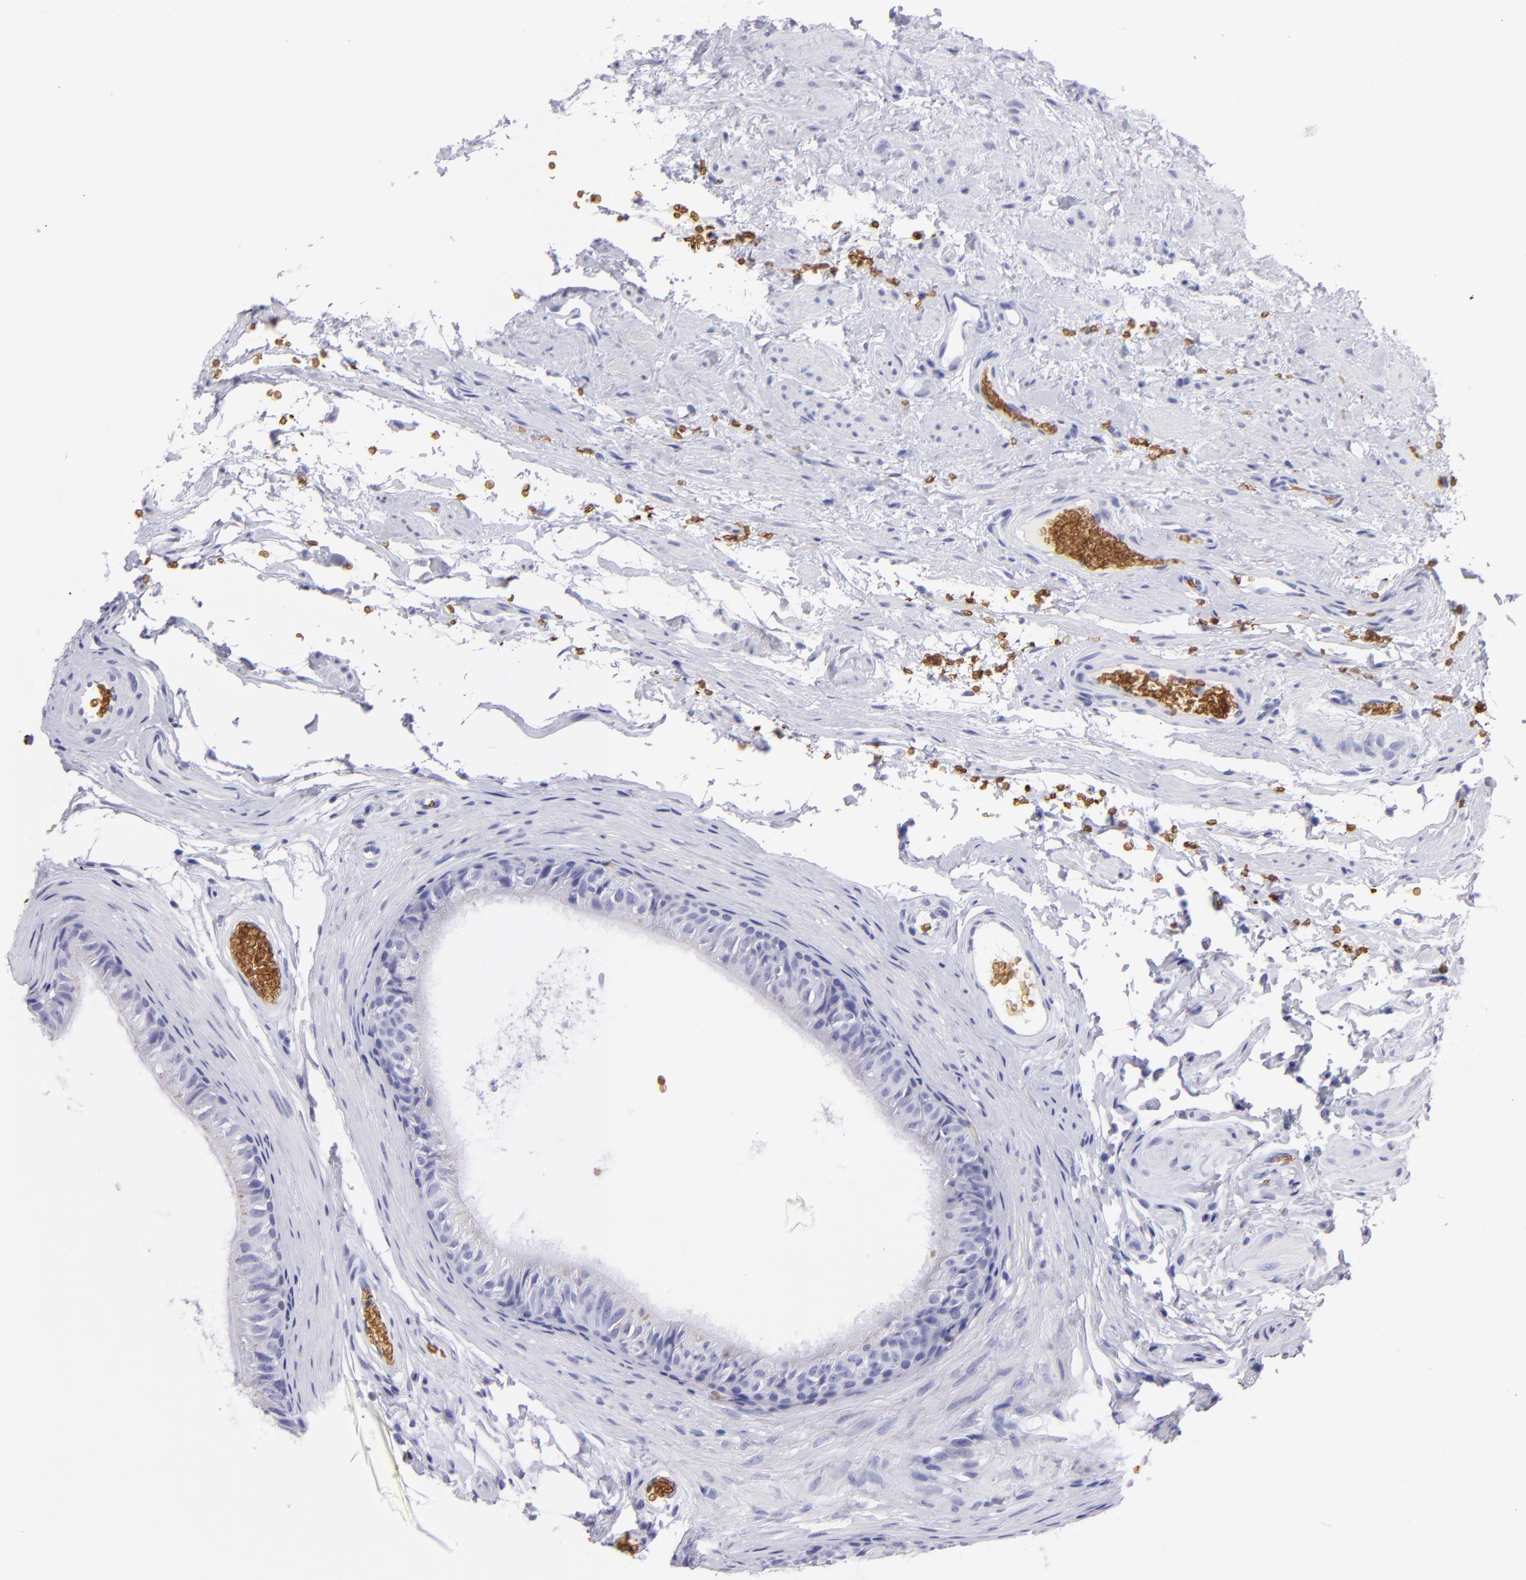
{"staining": {"intensity": "negative", "quantity": "none", "location": "none"}, "tissue": "epididymis", "cell_type": "Glandular cells", "image_type": "normal", "snomed": [{"axis": "morphology", "description": "Normal tissue, NOS"}, {"axis": "topography", "description": "Testis"}, {"axis": "topography", "description": "Epididymis"}], "caption": "Immunohistochemistry (IHC) image of benign epididymis: epididymis stained with DAB reveals no significant protein staining in glandular cells.", "gene": "GYPA", "patient": {"sex": "male", "age": 36}}